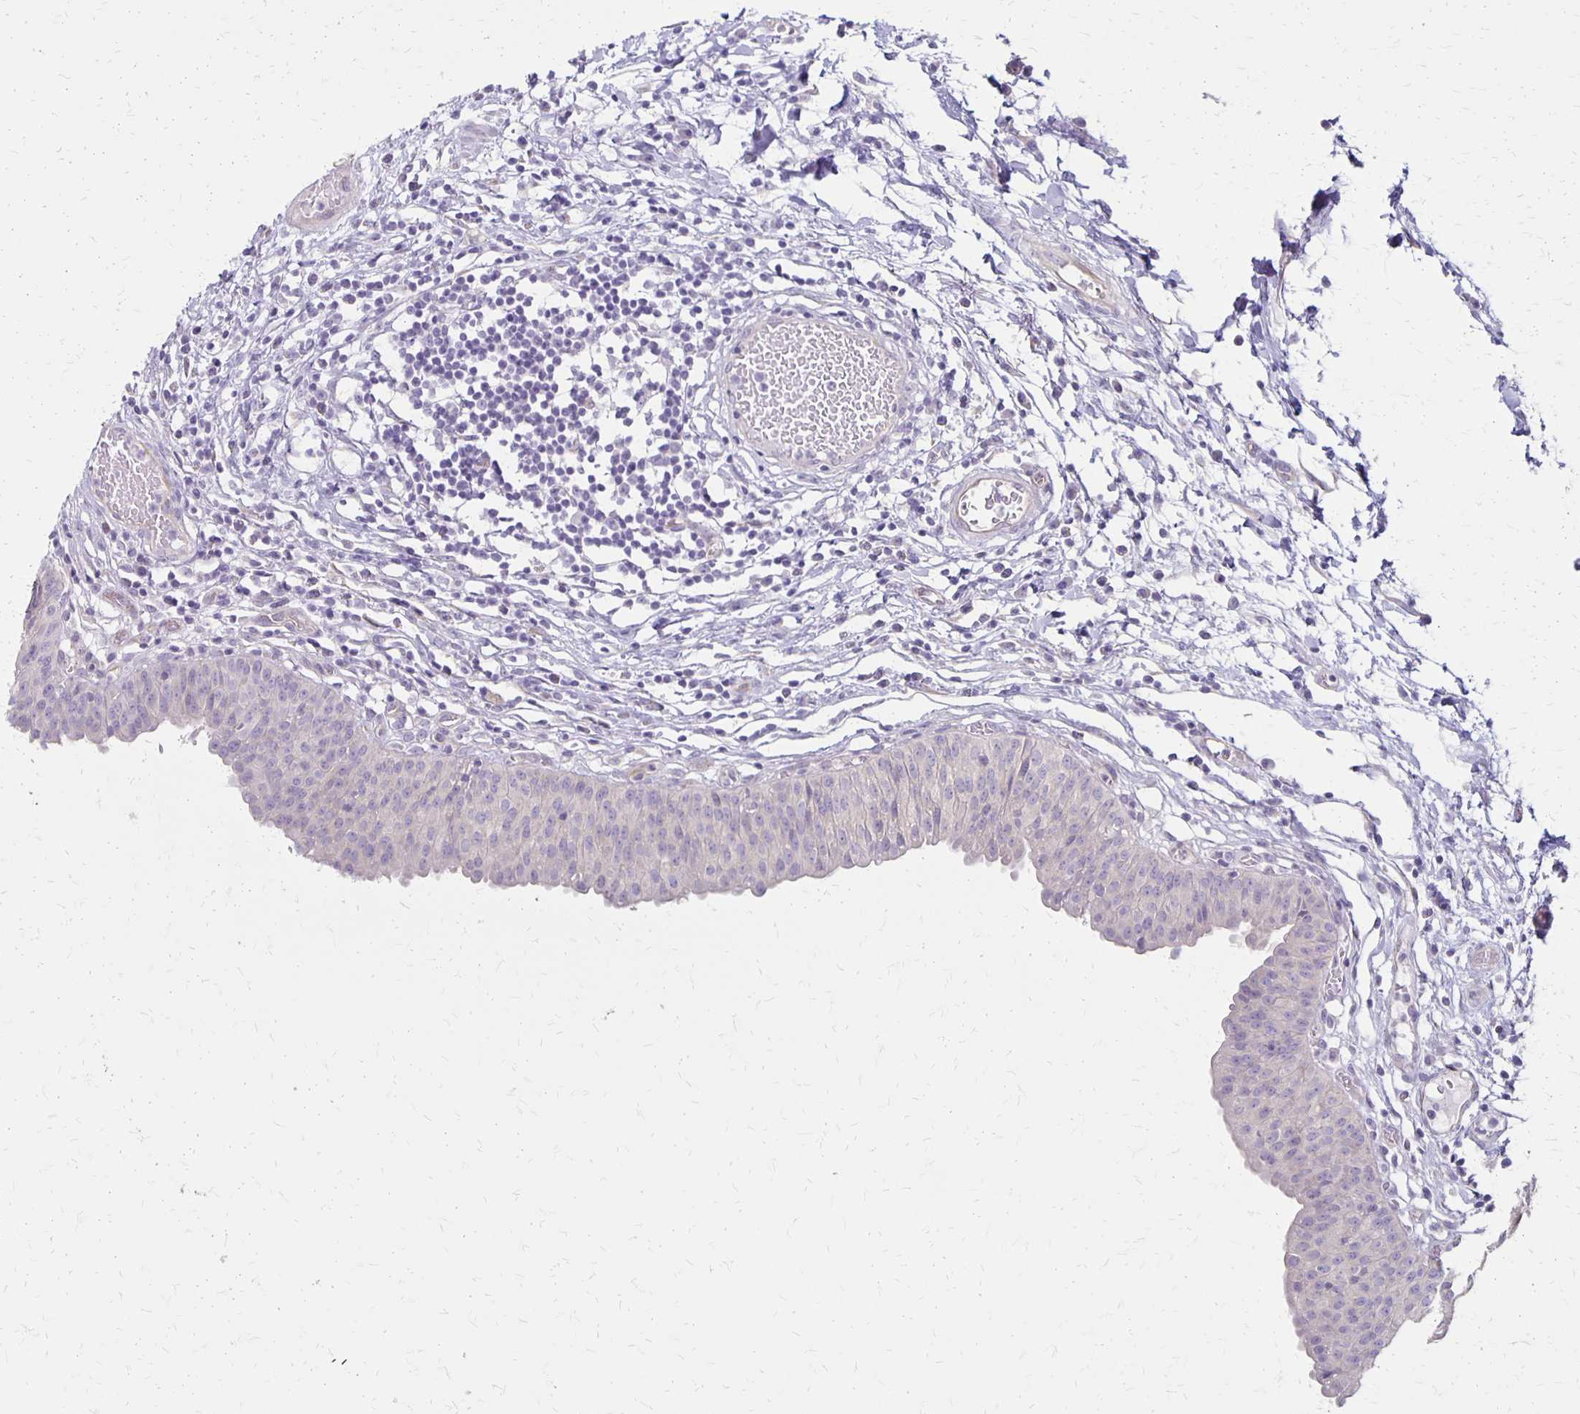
{"staining": {"intensity": "weak", "quantity": "<25%", "location": "cytoplasmic/membranous"}, "tissue": "urinary bladder", "cell_type": "Urothelial cells", "image_type": "normal", "snomed": [{"axis": "morphology", "description": "Normal tissue, NOS"}, {"axis": "topography", "description": "Urinary bladder"}], "caption": "Urothelial cells show no significant protein positivity in normal urinary bladder. The staining was performed using DAB (3,3'-diaminobenzidine) to visualize the protein expression in brown, while the nuclei were stained in blue with hematoxylin (Magnification: 20x).", "gene": "HOMER1", "patient": {"sex": "male", "age": 64}}